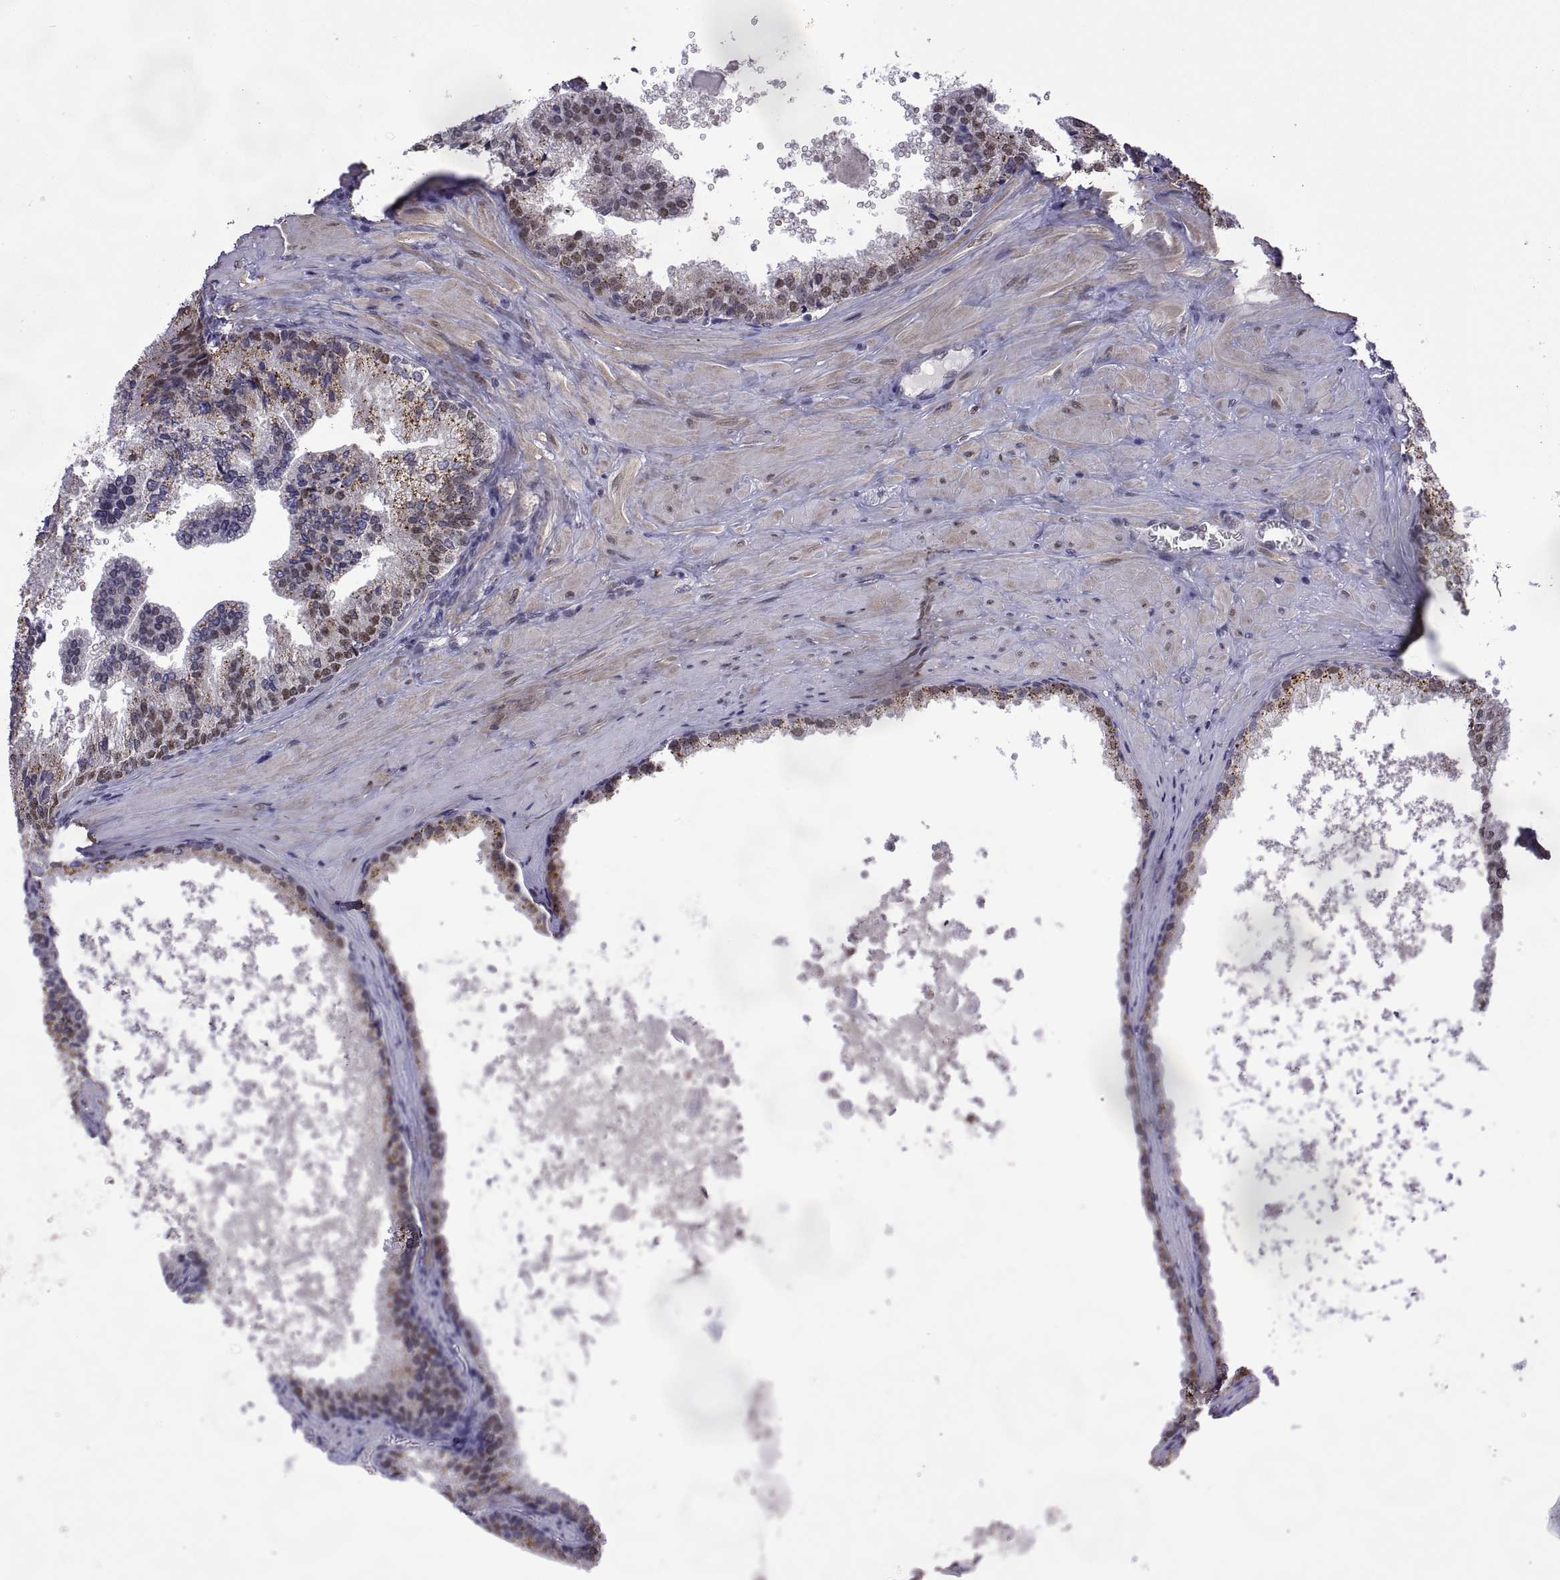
{"staining": {"intensity": "weak", "quantity": "25%-75%", "location": "nuclear"}, "tissue": "prostate cancer", "cell_type": "Tumor cells", "image_type": "cancer", "snomed": [{"axis": "morphology", "description": "Adenocarcinoma, Low grade"}, {"axis": "topography", "description": "Prostate"}], "caption": "Immunohistochemical staining of adenocarcinoma (low-grade) (prostate) demonstrates low levels of weak nuclear protein positivity in approximately 25%-75% of tumor cells.", "gene": "NR4A1", "patient": {"sex": "male", "age": 56}}